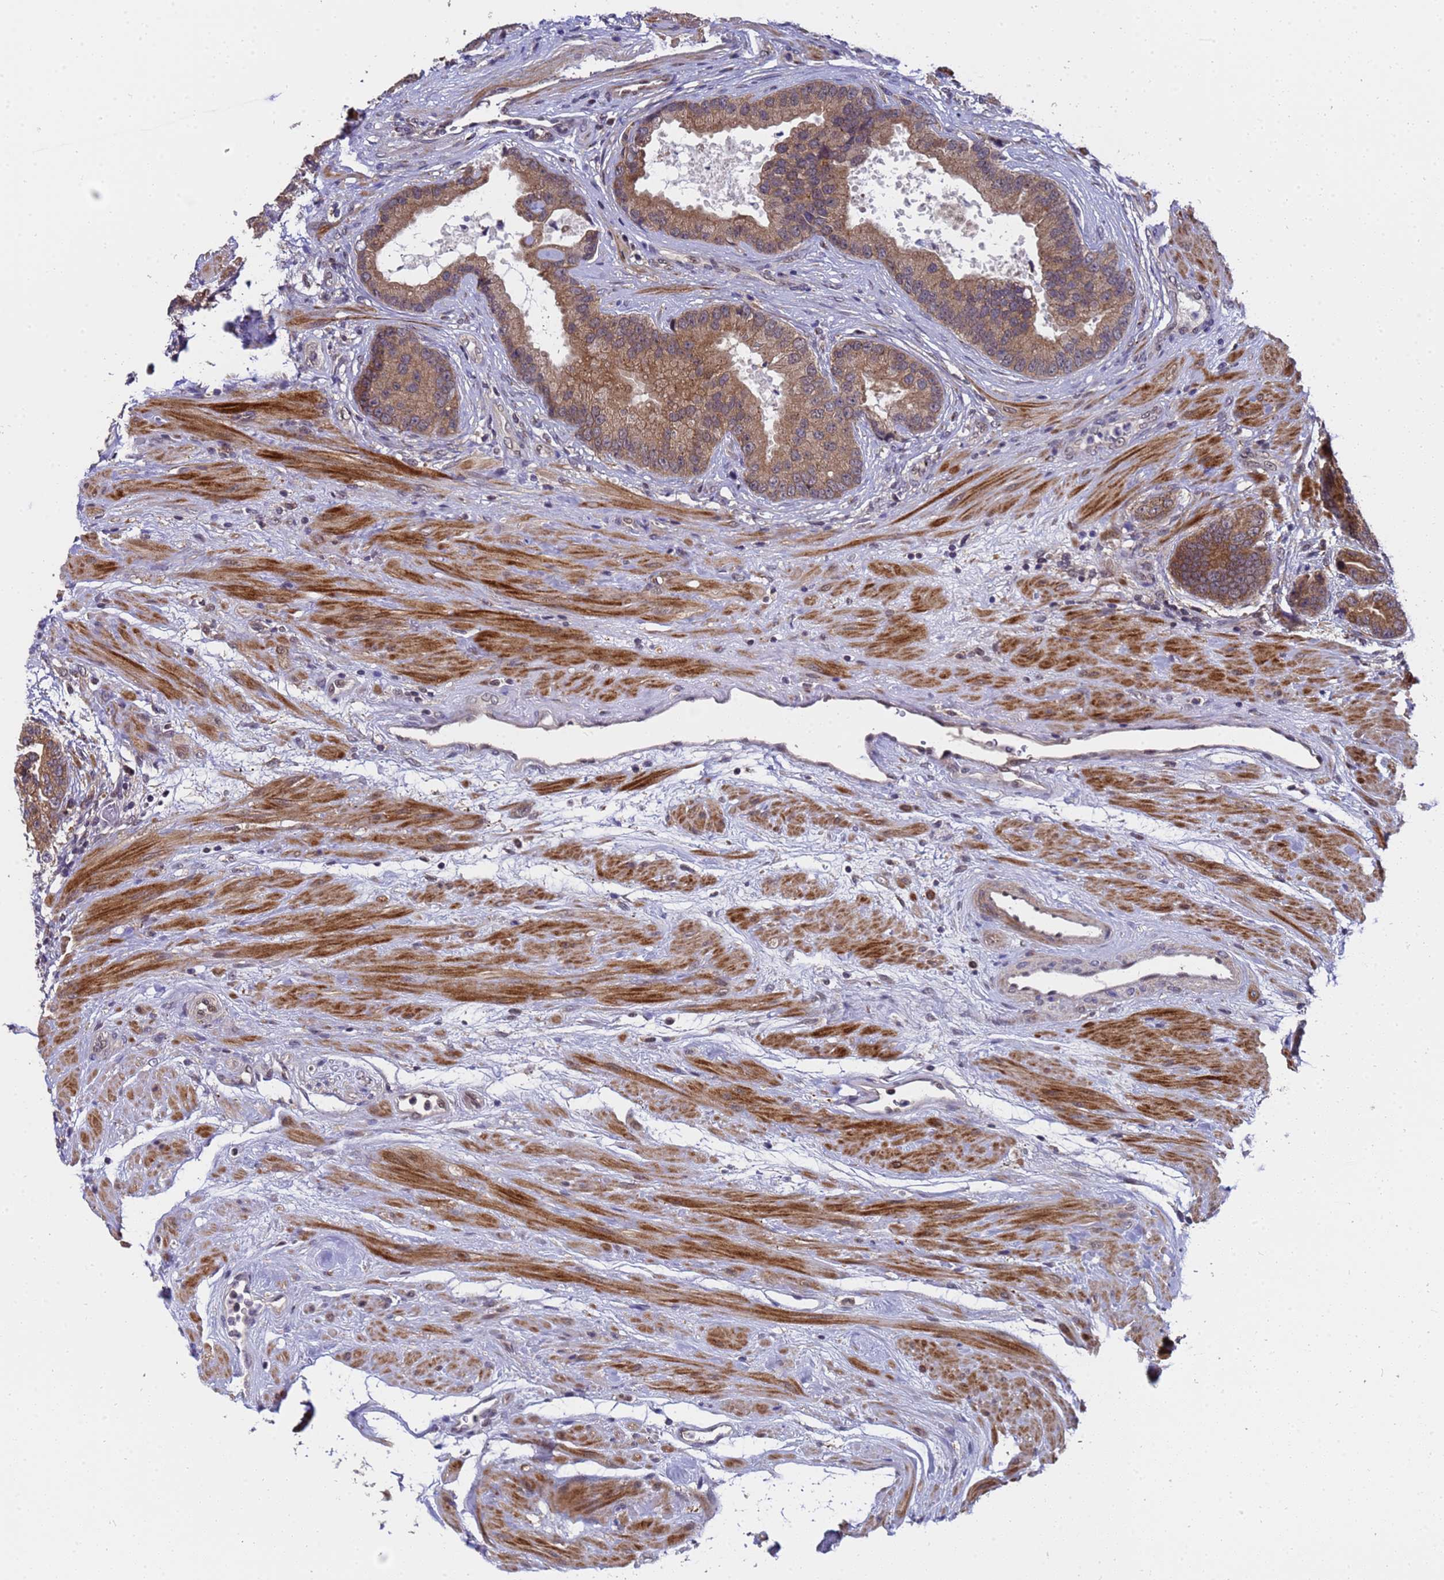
{"staining": {"intensity": "moderate", "quantity": ">75%", "location": "cytoplasmic/membranous"}, "tissue": "prostate cancer", "cell_type": "Tumor cells", "image_type": "cancer", "snomed": [{"axis": "morphology", "description": "Adenocarcinoma, High grade"}, {"axis": "topography", "description": "Prostate"}], "caption": "Human prostate adenocarcinoma (high-grade) stained for a protein (brown) reveals moderate cytoplasmic/membranous positive expression in approximately >75% of tumor cells.", "gene": "ANAPC13", "patient": {"sex": "male", "age": 70}}